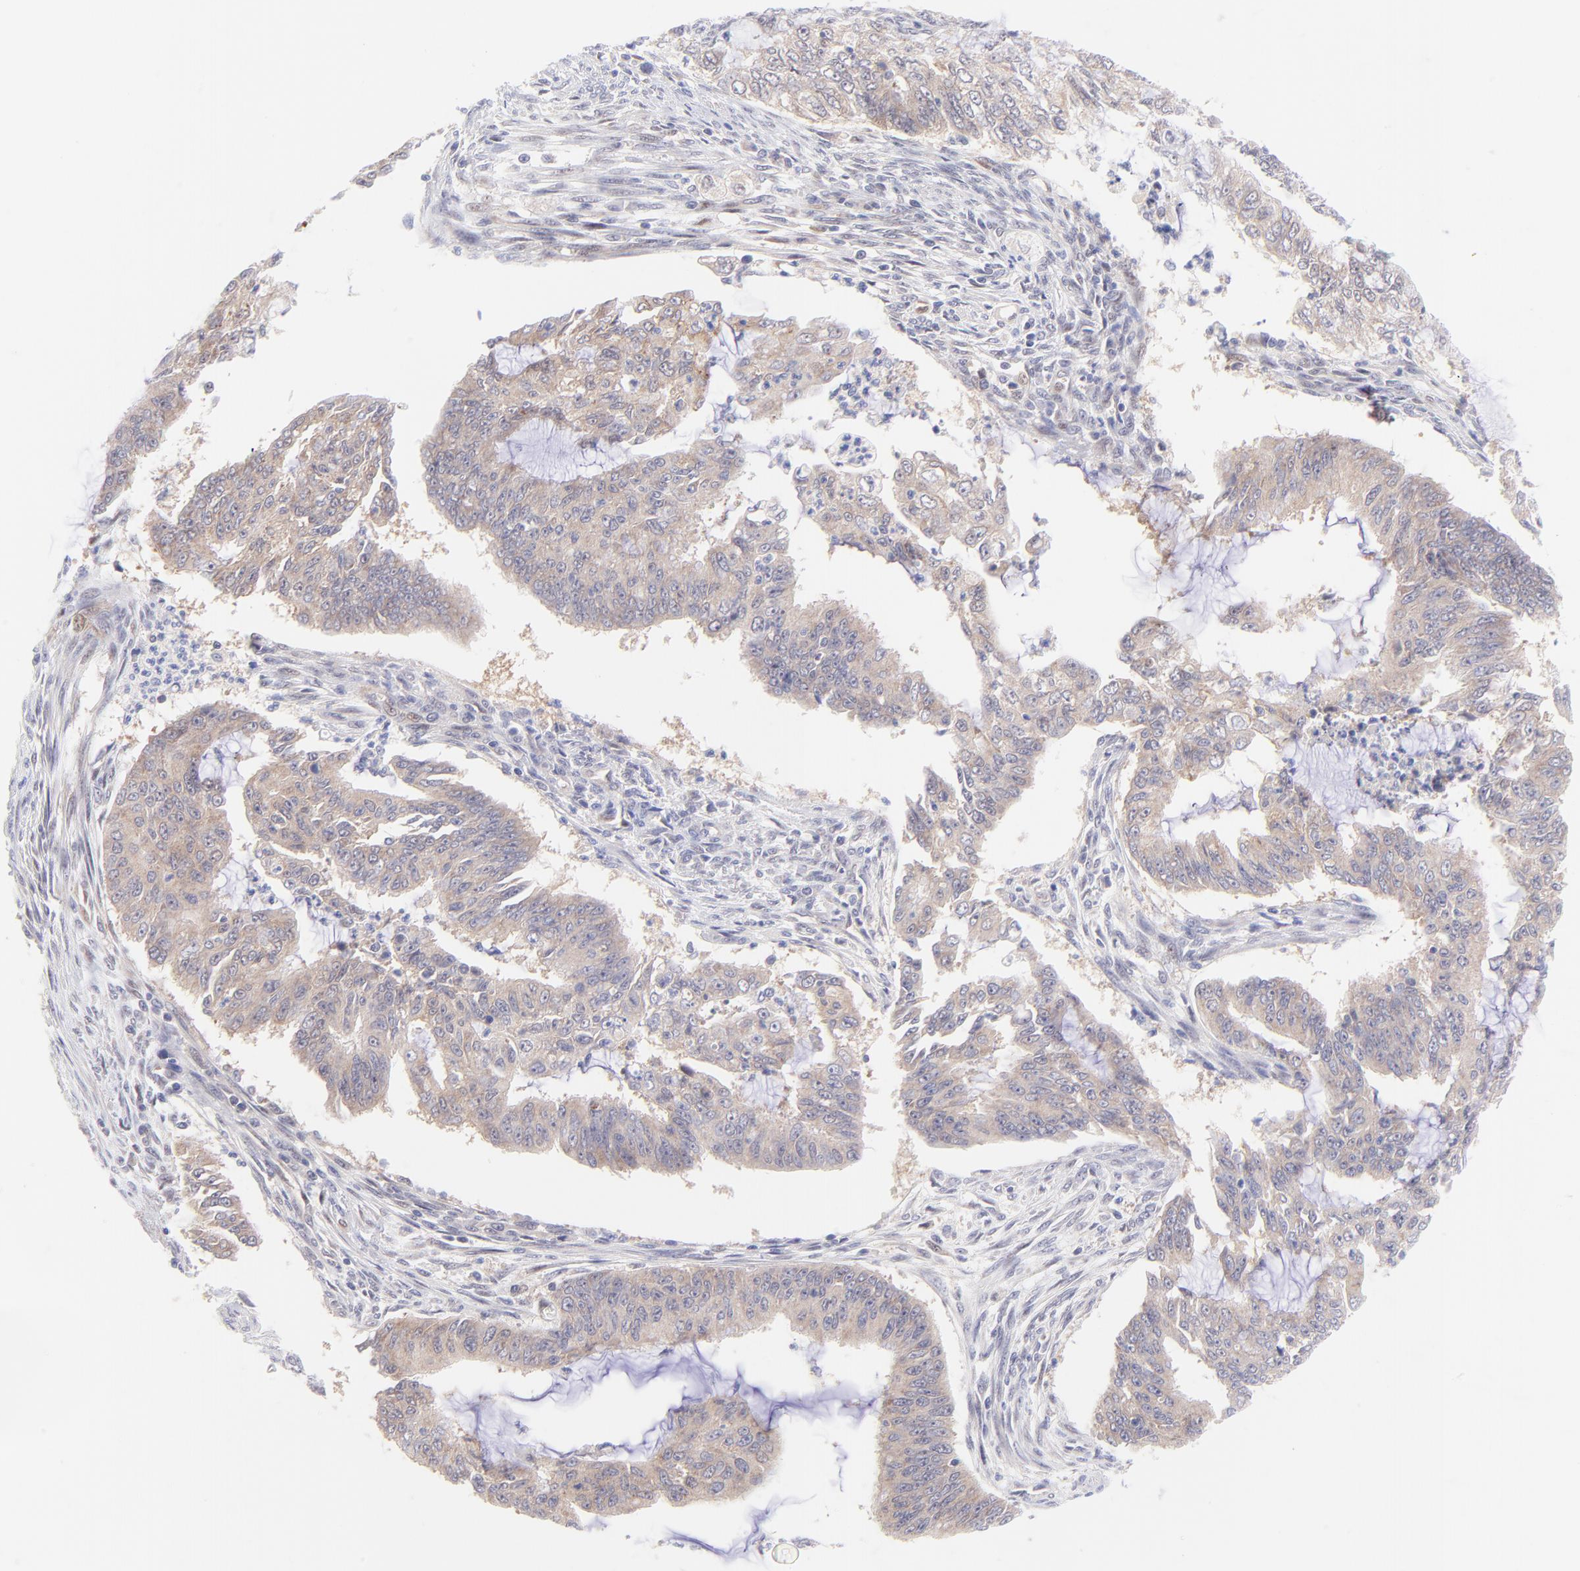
{"staining": {"intensity": "weak", "quantity": ">75%", "location": "cytoplasmic/membranous"}, "tissue": "endometrial cancer", "cell_type": "Tumor cells", "image_type": "cancer", "snomed": [{"axis": "morphology", "description": "Adenocarcinoma, NOS"}, {"axis": "topography", "description": "Endometrium"}], "caption": "IHC image of human endometrial cancer (adenocarcinoma) stained for a protein (brown), which exhibits low levels of weak cytoplasmic/membranous expression in approximately >75% of tumor cells.", "gene": "PBDC1", "patient": {"sex": "female", "age": 75}}